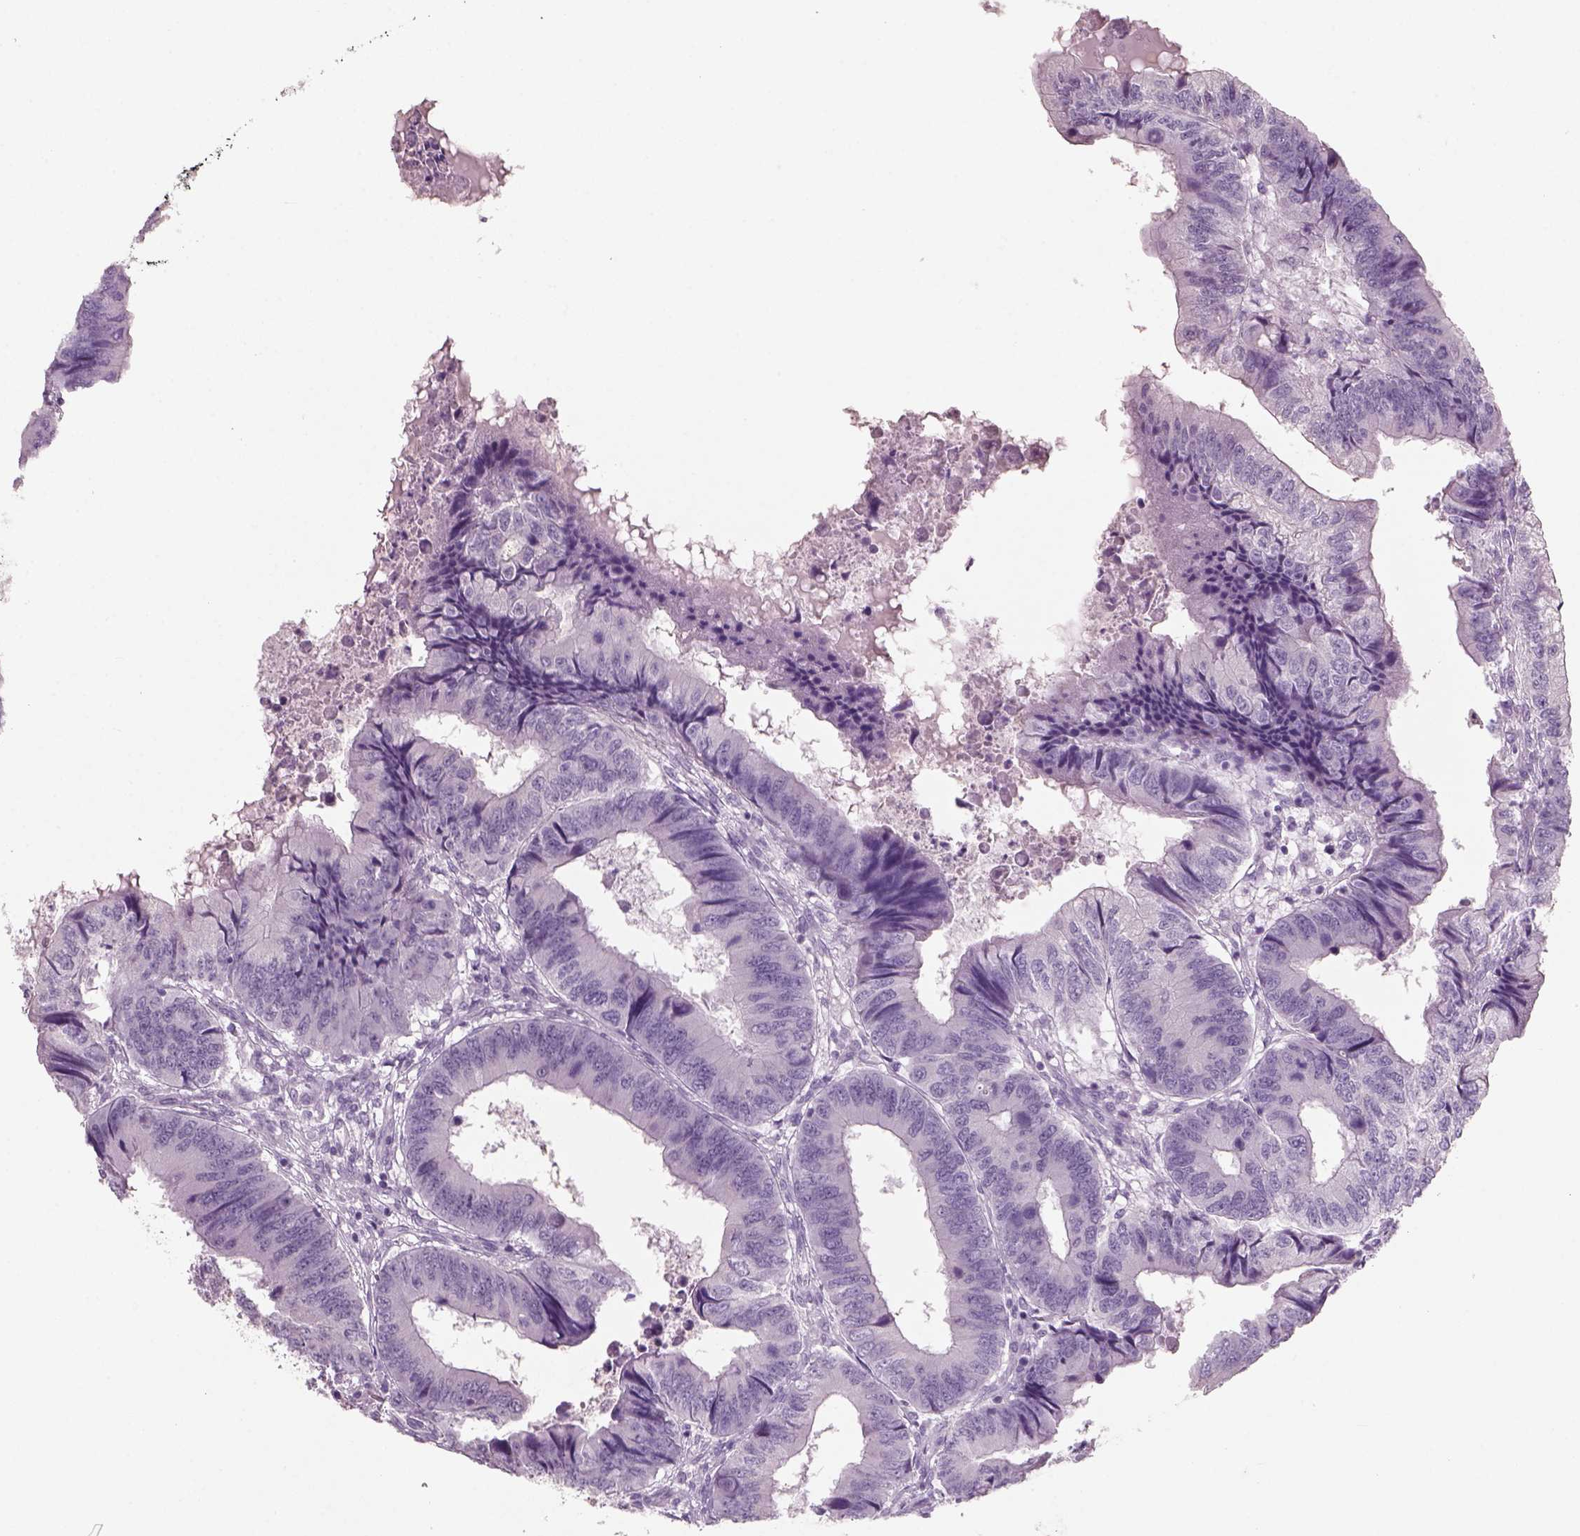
{"staining": {"intensity": "negative", "quantity": "none", "location": "none"}, "tissue": "colorectal cancer", "cell_type": "Tumor cells", "image_type": "cancer", "snomed": [{"axis": "morphology", "description": "Adenocarcinoma, NOS"}, {"axis": "topography", "description": "Colon"}], "caption": "Colorectal adenocarcinoma stained for a protein using IHC demonstrates no positivity tumor cells.", "gene": "SLC6A2", "patient": {"sex": "male", "age": 53}}